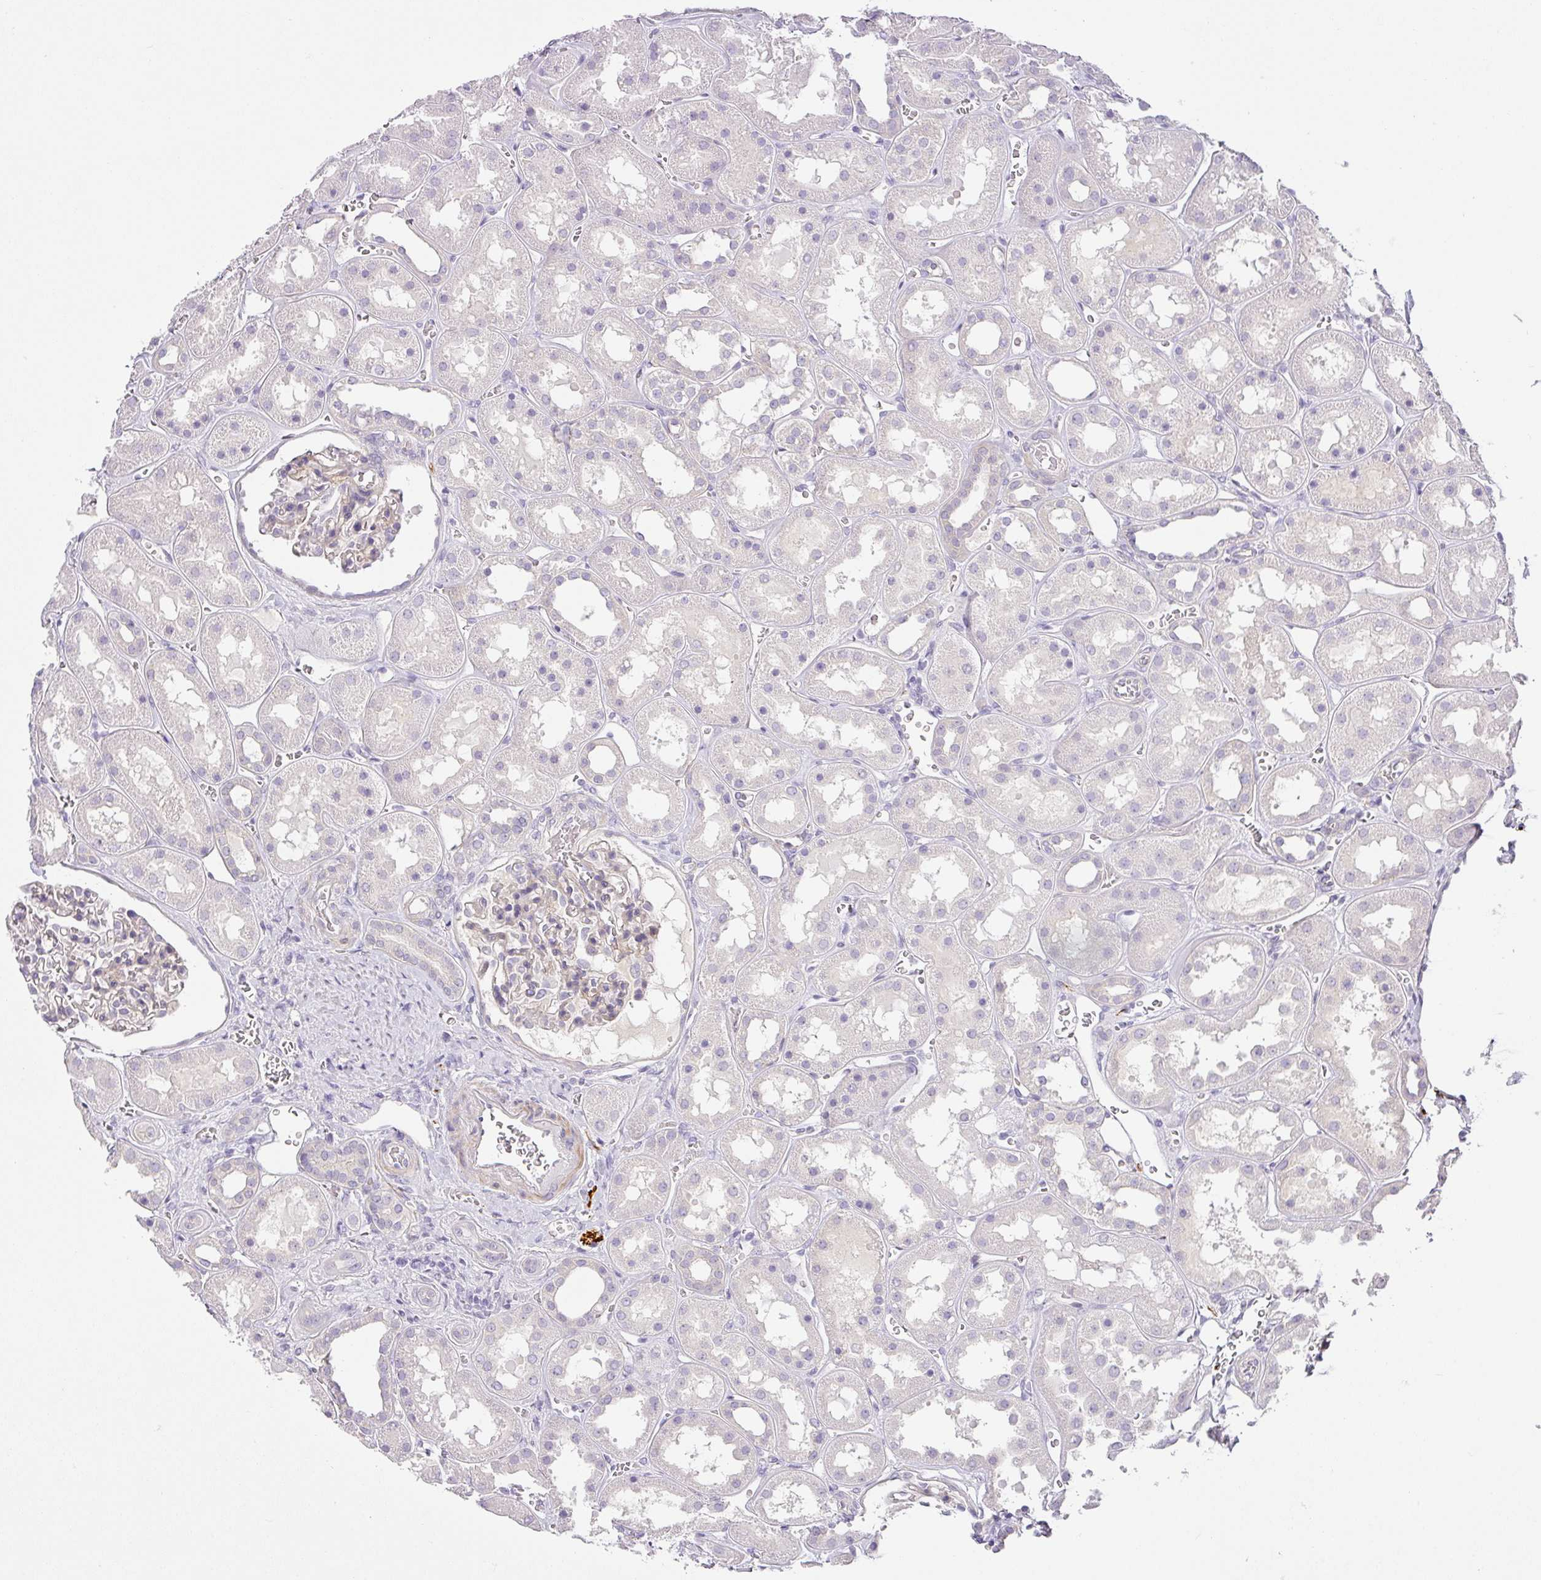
{"staining": {"intensity": "negative", "quantity": "none", "location": "none"}, "tissue": "kidney", "cell_type": "Cells in glomeruli", "image_type": "normal", "snomed": [{"axis": "morphology", "description": "Normal tissue, NOS"}, {"axis": "topography", "description": "Kidney"}], "caption": "Image shows no significant protein expression in cells in glomeruli of normal kidney. (DAB IHC with hematoxylin counter stain).", "gene": "RAX2", "patient": {"sex": "female", "age": 41}}